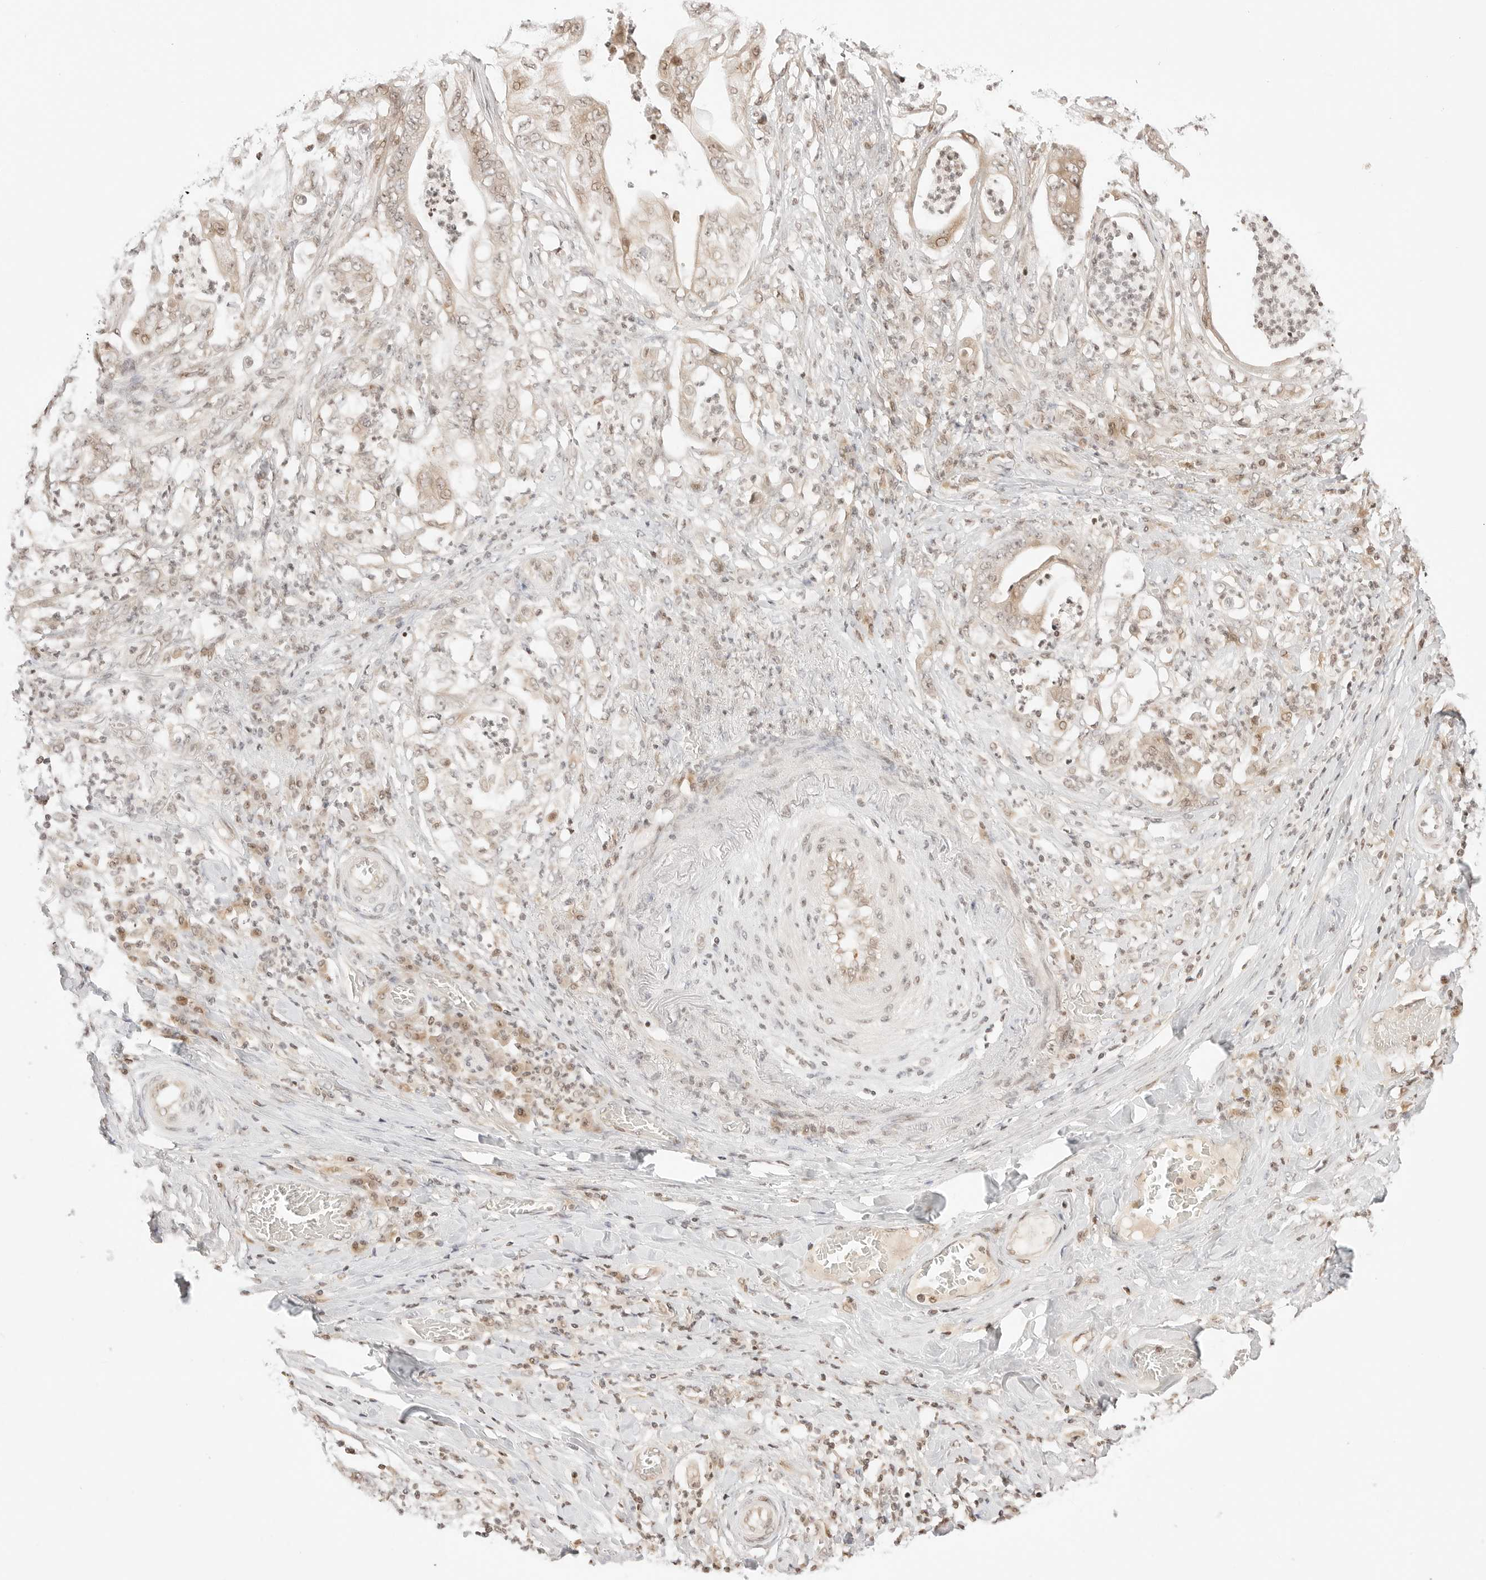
{"staining": {"intensity": "weak", "quantity": ">75%", "location": "cytoplasmic/membranous,nuclear"}, "tissue": "stomach cancer", "cell_type": "Tumor cells", "image_type": "cancer", "snomed": [{"axis": "morphology", "description": "Adenocarcinoma, NOS"}, {"axis": "topography", "description": "Stomach"}], "caption": "High-power microscopy captured an IHC image of adenocarcinoma (stomach), revealing weak cytoplasmic/membranous and nuclear expression in about >75% of tumor cells.", "gene": "RPS6KL1", "patient": {"sex": "female", "age": 73}}